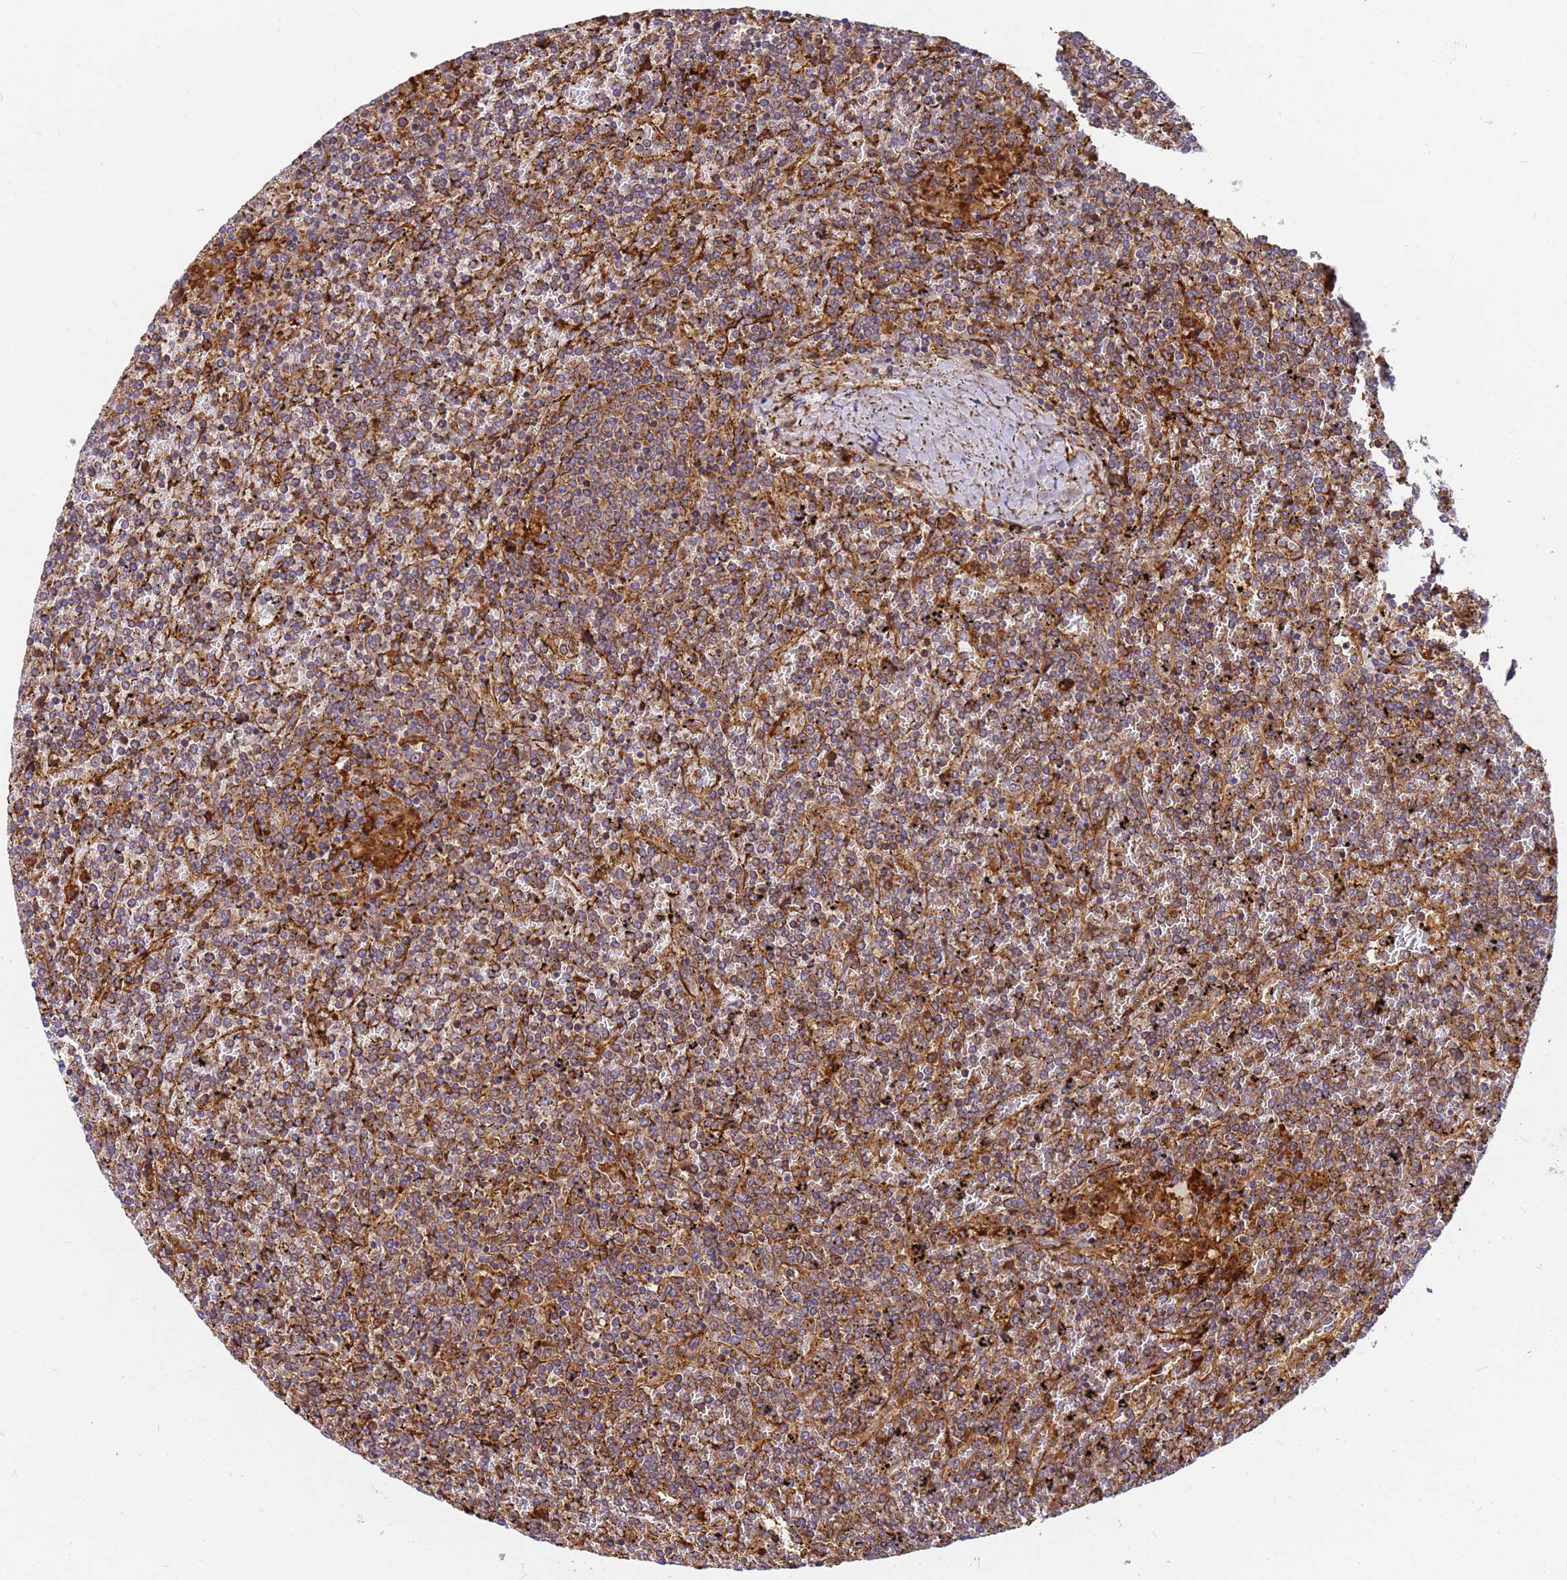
{"staining": {"intensity": "moderate", "quantity": ">75%", "location": "cytoplasmic/membranous"}, "tissue": "lymphoma", "cell_type": "Tumor cells", "image_type": "cancer", "snomed": [{"axis": "morphology", "description": "Malignant lymphoma, non-Hodgkin's type, Low grade"}, {"axis": "topography", "description": "Spleen"}], "caption": "IHC micrograph of neoplastic tissue: human lymphoma stained using immunohistochemistry displays medium levels of moderate protein expression localized specifically in the cytoplasmic/membranous of tumor cells, appearing as a cytoplasmic/membranous brown color.", "gene": "C2CD5", "patient": {"sex": "female", "age": 19}}